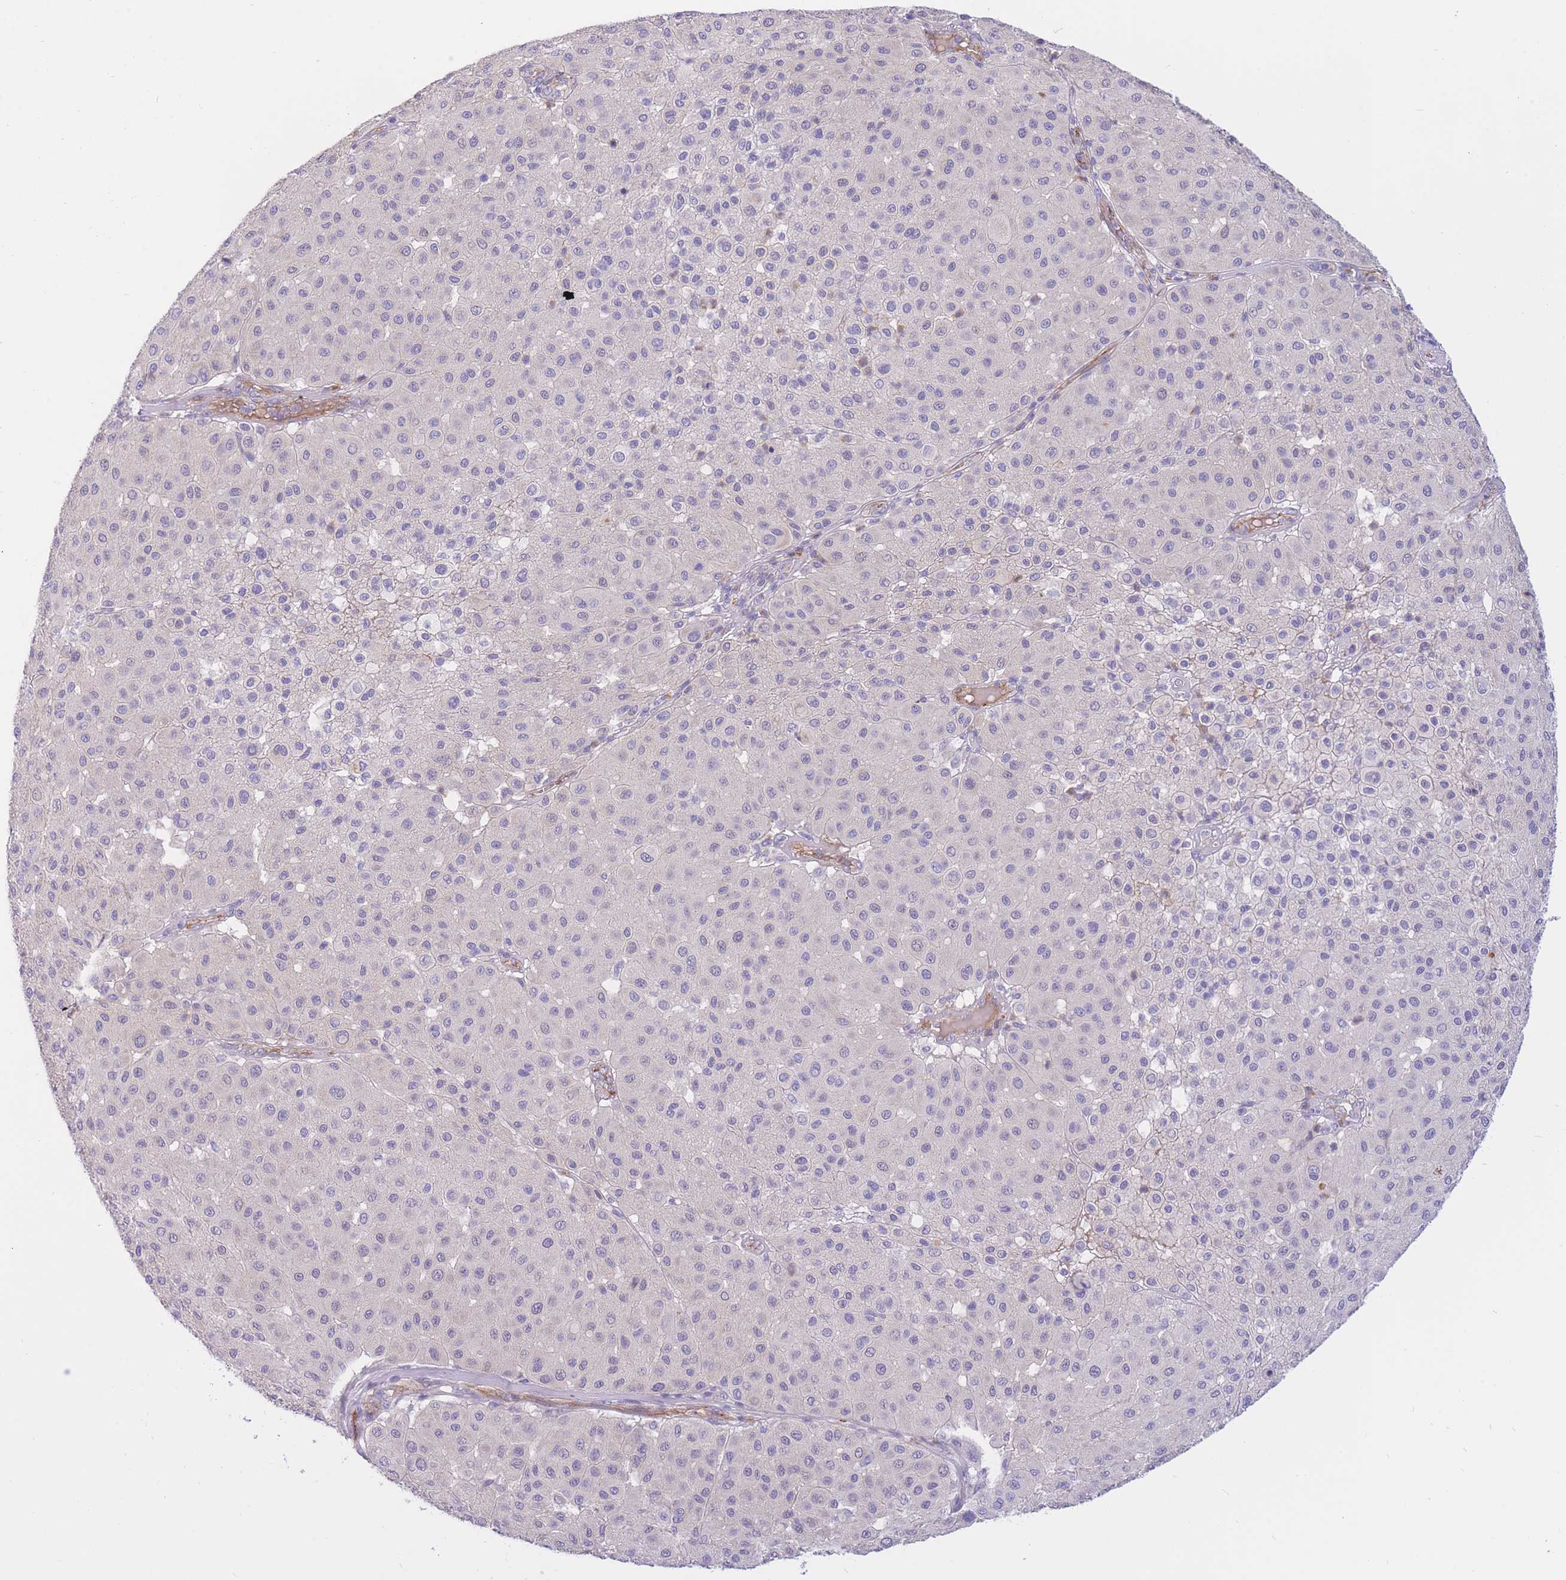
{"staining": {"intensity": "negative", "quantity": "none", "location": "none"}, "tissue": "melanoma", "cell_type": "Tumor cells", "image_type": "cancer", "snomed": [{"axis": "morphology", "description": "Malignant melanoma, Metastatic site"}, {"axis": "topography", "description": "Smooth muscle"}], "caption": "High power microscopy image of an immunohistochemistry (IHC) histopathology image of melanoma, revealing no significant expression in tumor cells.", "gene": "SULT1A1", "patient": {"sex": "male", "age": 41}}